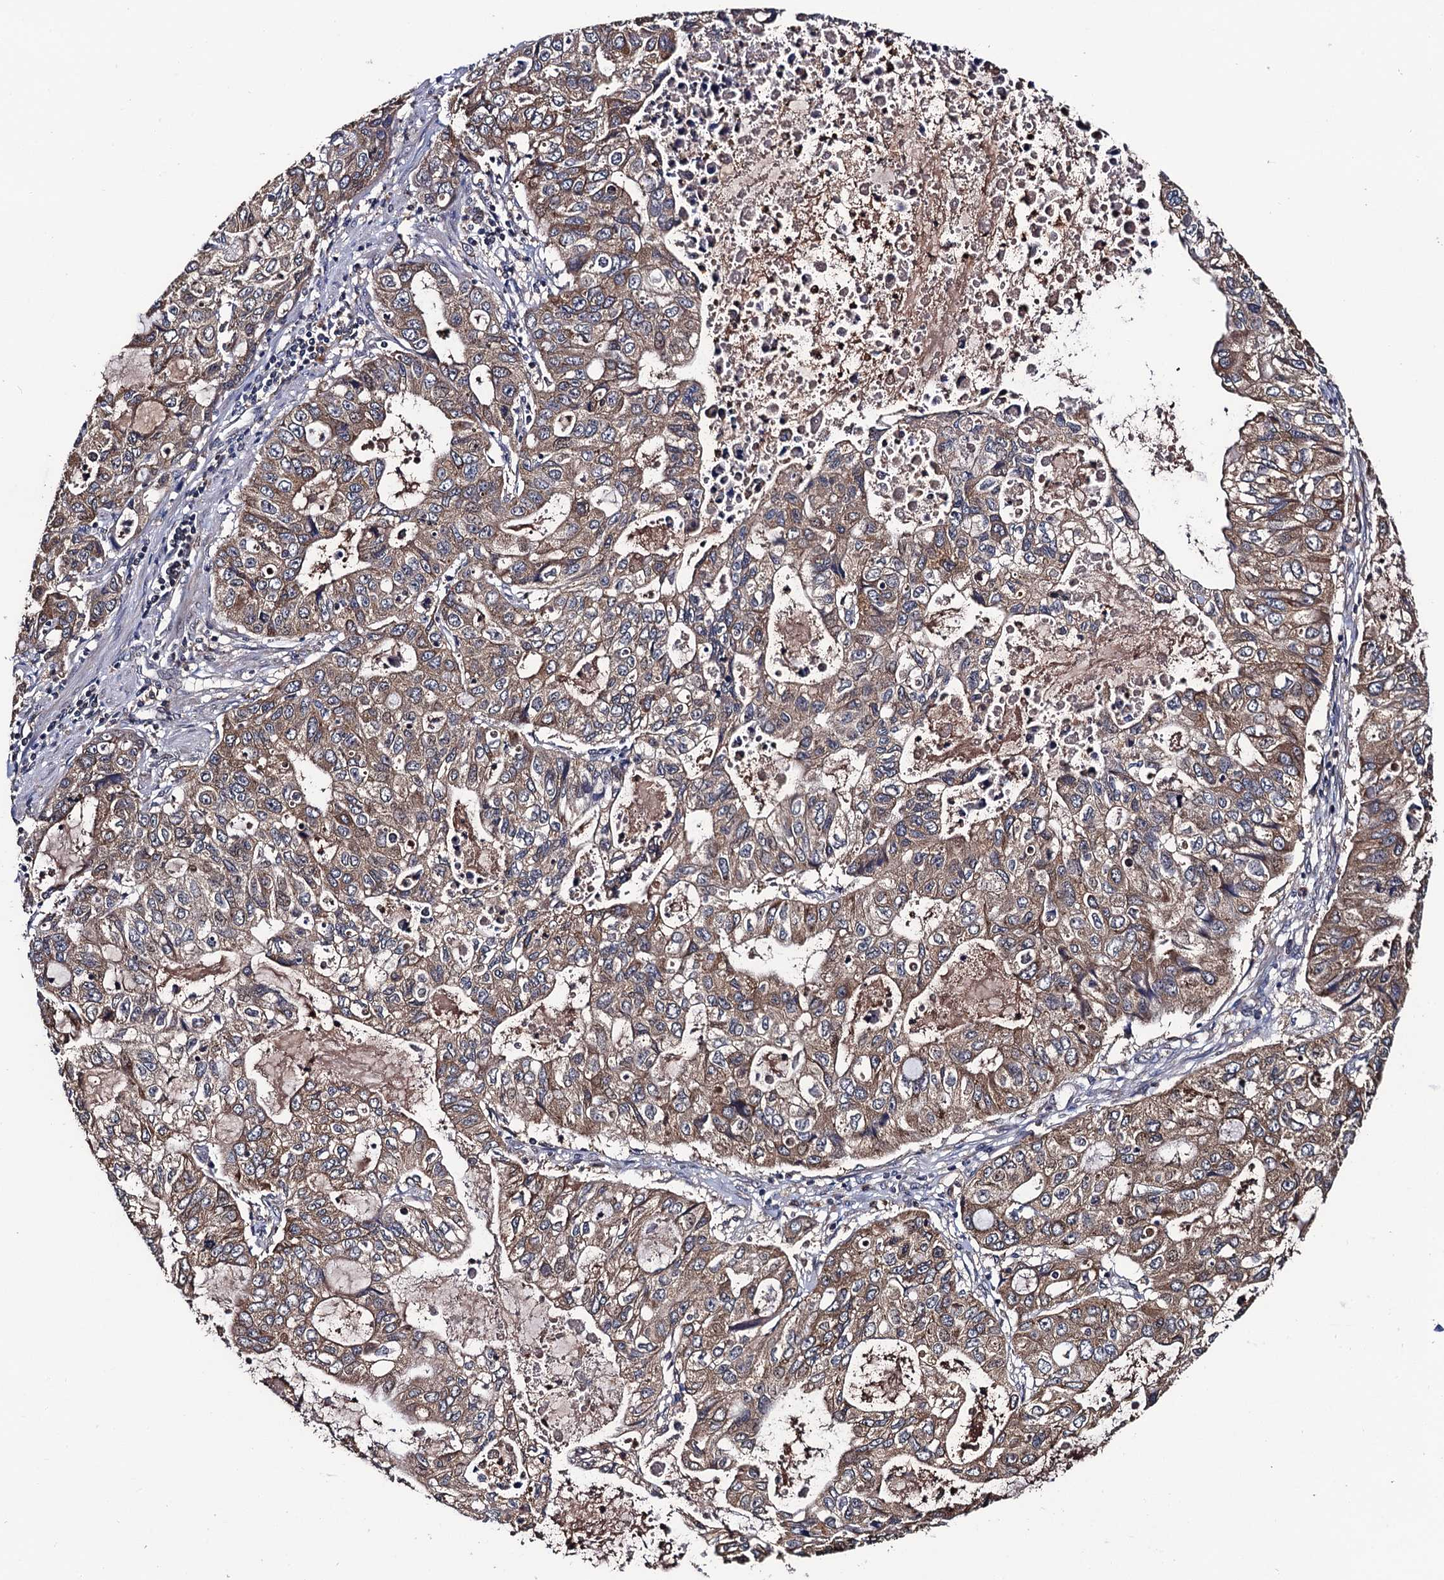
{"staining": {"intensity": "moderate", "quantity": ">75%", "location": "cytoplasmic/membranous"}, "tissue": "stomach cancer", "cell_type": "Tumor cells", "image_type": "cancer", "snomed": [{"axis": "morphology", "description": "Adenocarcinoma, NOS"}, {"axis": "topography", "description": "Stomach, upper"}], "caption": "Immunohistochemical staining of human stomach cancer shows medium levels of moderate cytoplasmic/membranous expression in approximately >75% of tumor cells.", "gene": "RGS11", "patient": {"sex": "female", "age": 52}}